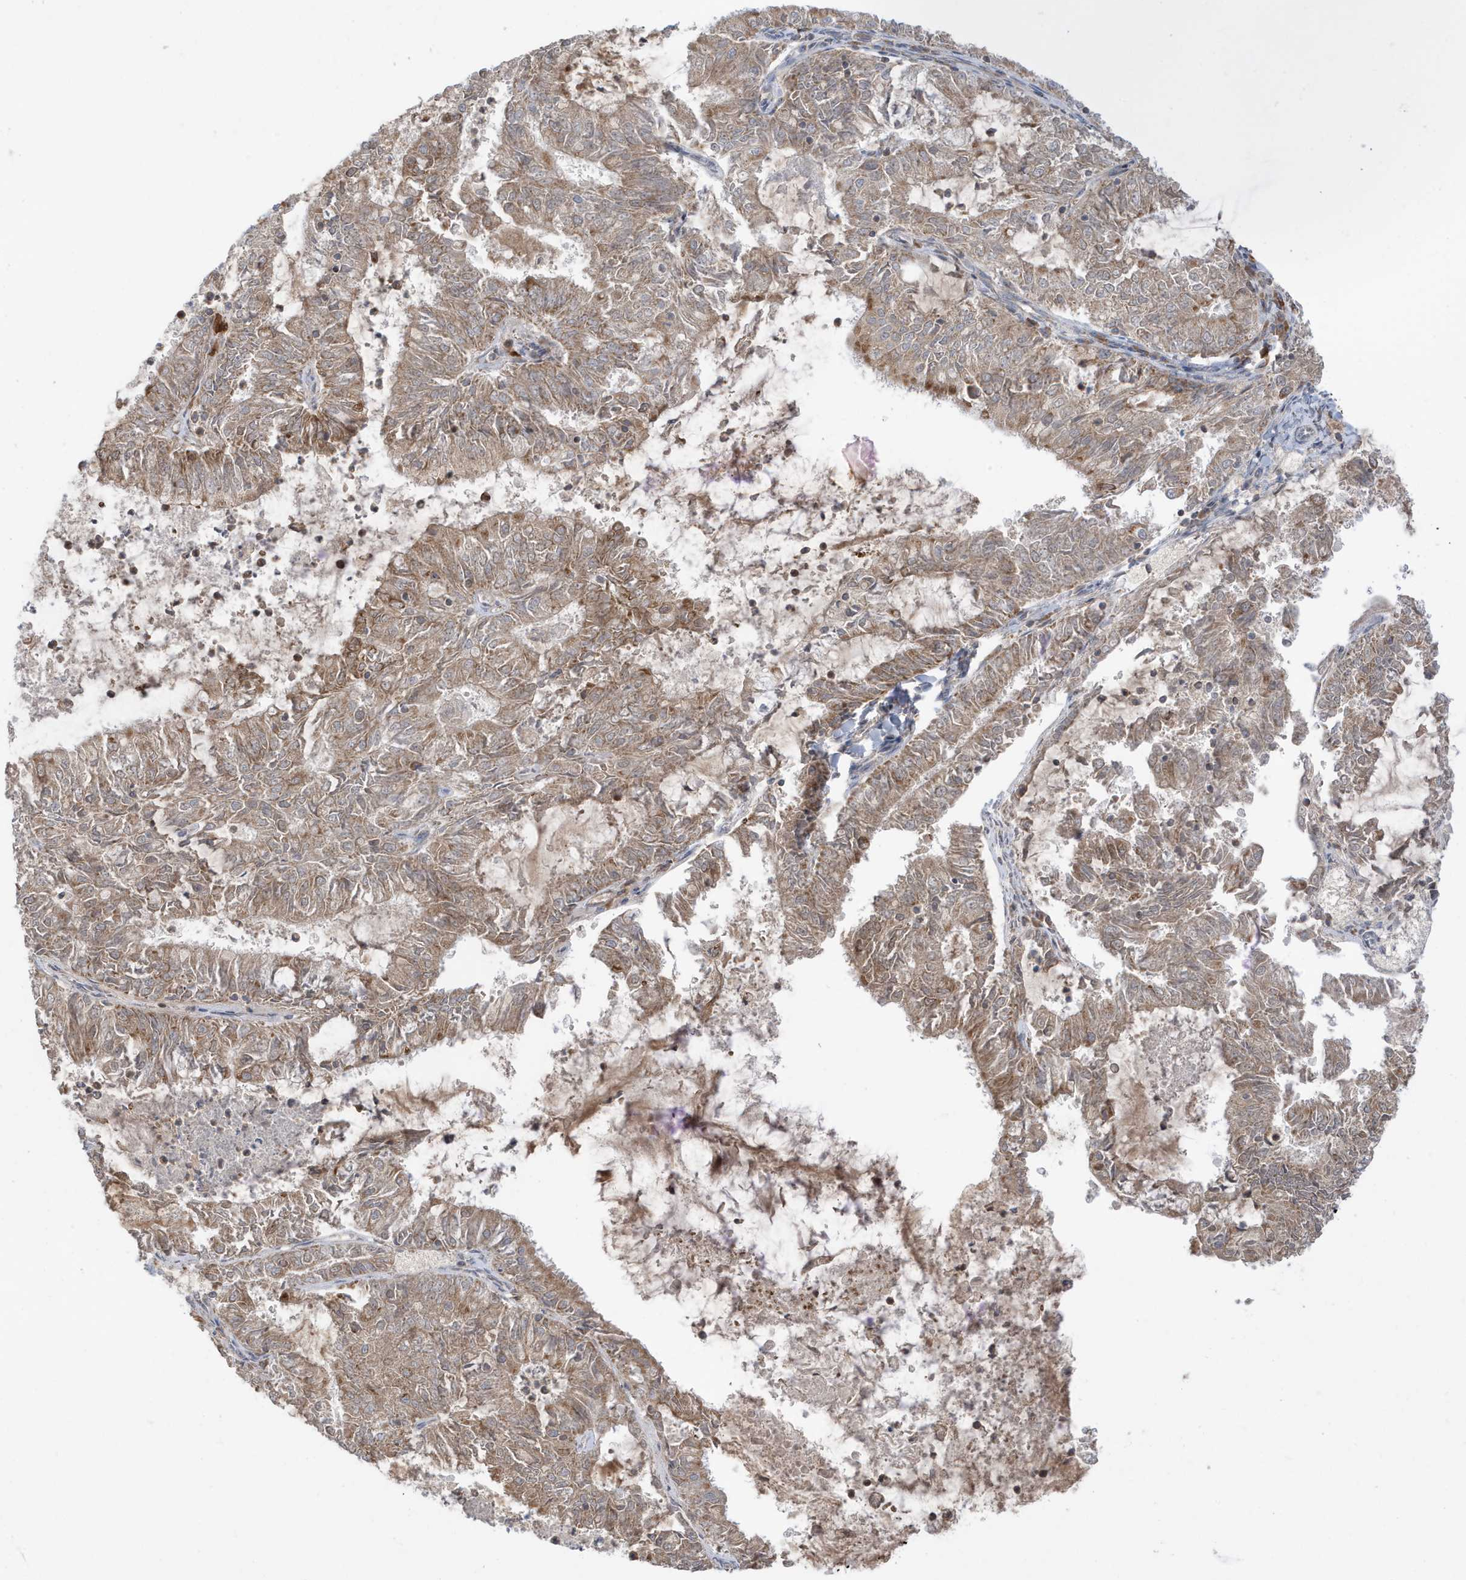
{"staining": {"intensity": "moderate", "quantity": ">75%", "location": "cytoplasmic/membranous"}, "tissue": "endometrial cancer", "cell_type": "Tumor cells", "image_type": "cancer", "snomed": [{"axis": "morphology", "description": "Adenocarcinoma, NOS"}, {"axis": "topography", "description": "Endometrium"}], "caption": "A brown stain highlights moderate cytoplasmic/membranous staining of a protein in human endometrial cancer (adenocarcinoma) tumor cells.", "gene": "NPPC", "patient": {"sex": "female", "age": 57}}